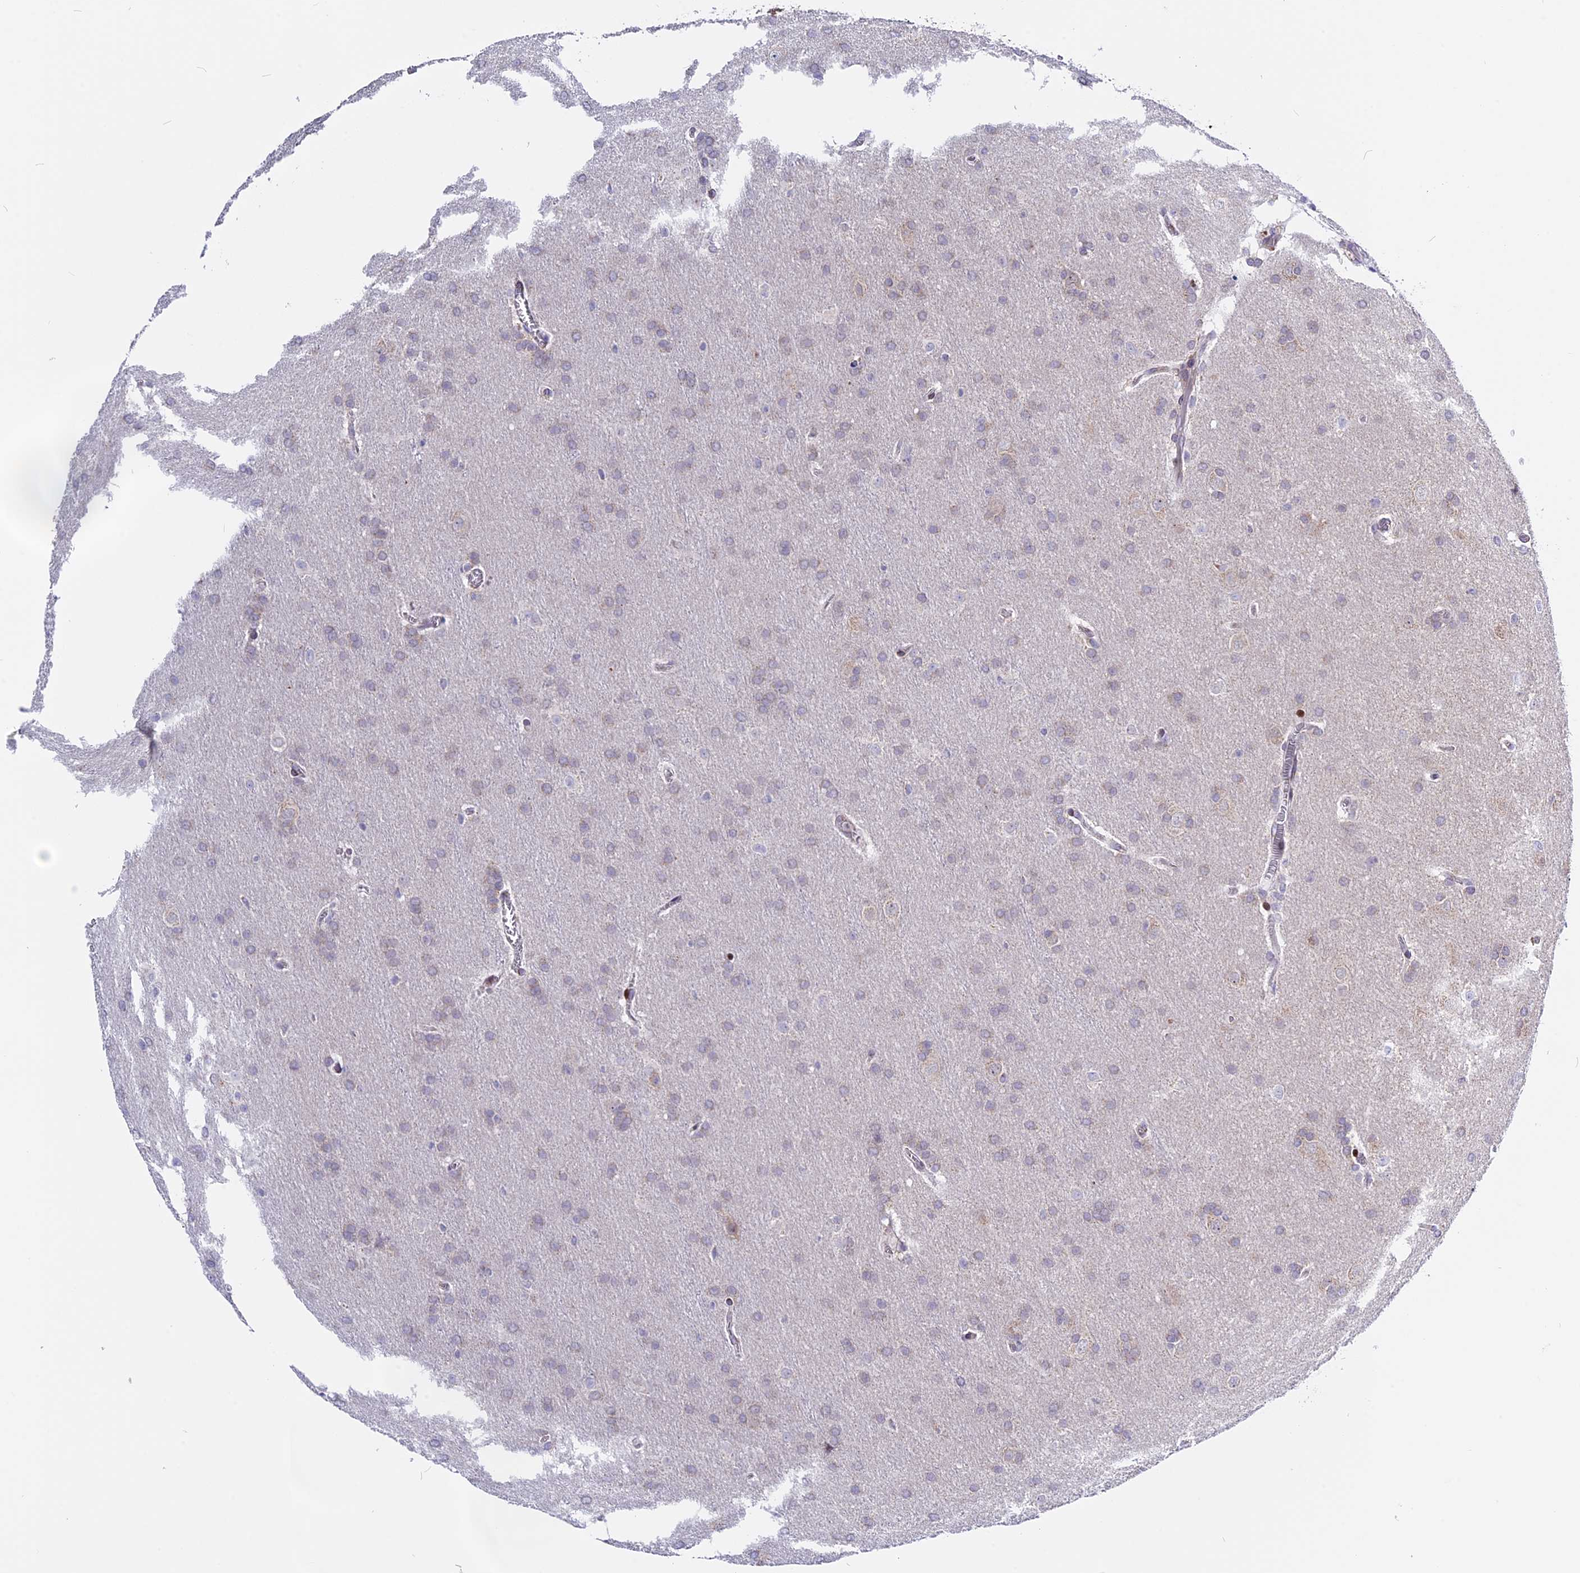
{"staining": {"intensity": "weak", "quantity": "<25%", "location": "cytoplasmic/membranous"}, "tissue": "glioma", "cell_type": "Tumor cells", "image_type": "cancer", "snomed": [{"axis": "morphology", "description": "Glioma, malignant, Low grade"}, {"axis": "topography", "description": "Brain"}], "caption": "The histopathology image demonstrates no significant staining in tumor cells of malignant glioma (low-grade).", "gene": "FAM174C", "patient": {"sex": "female", "age": 32}}